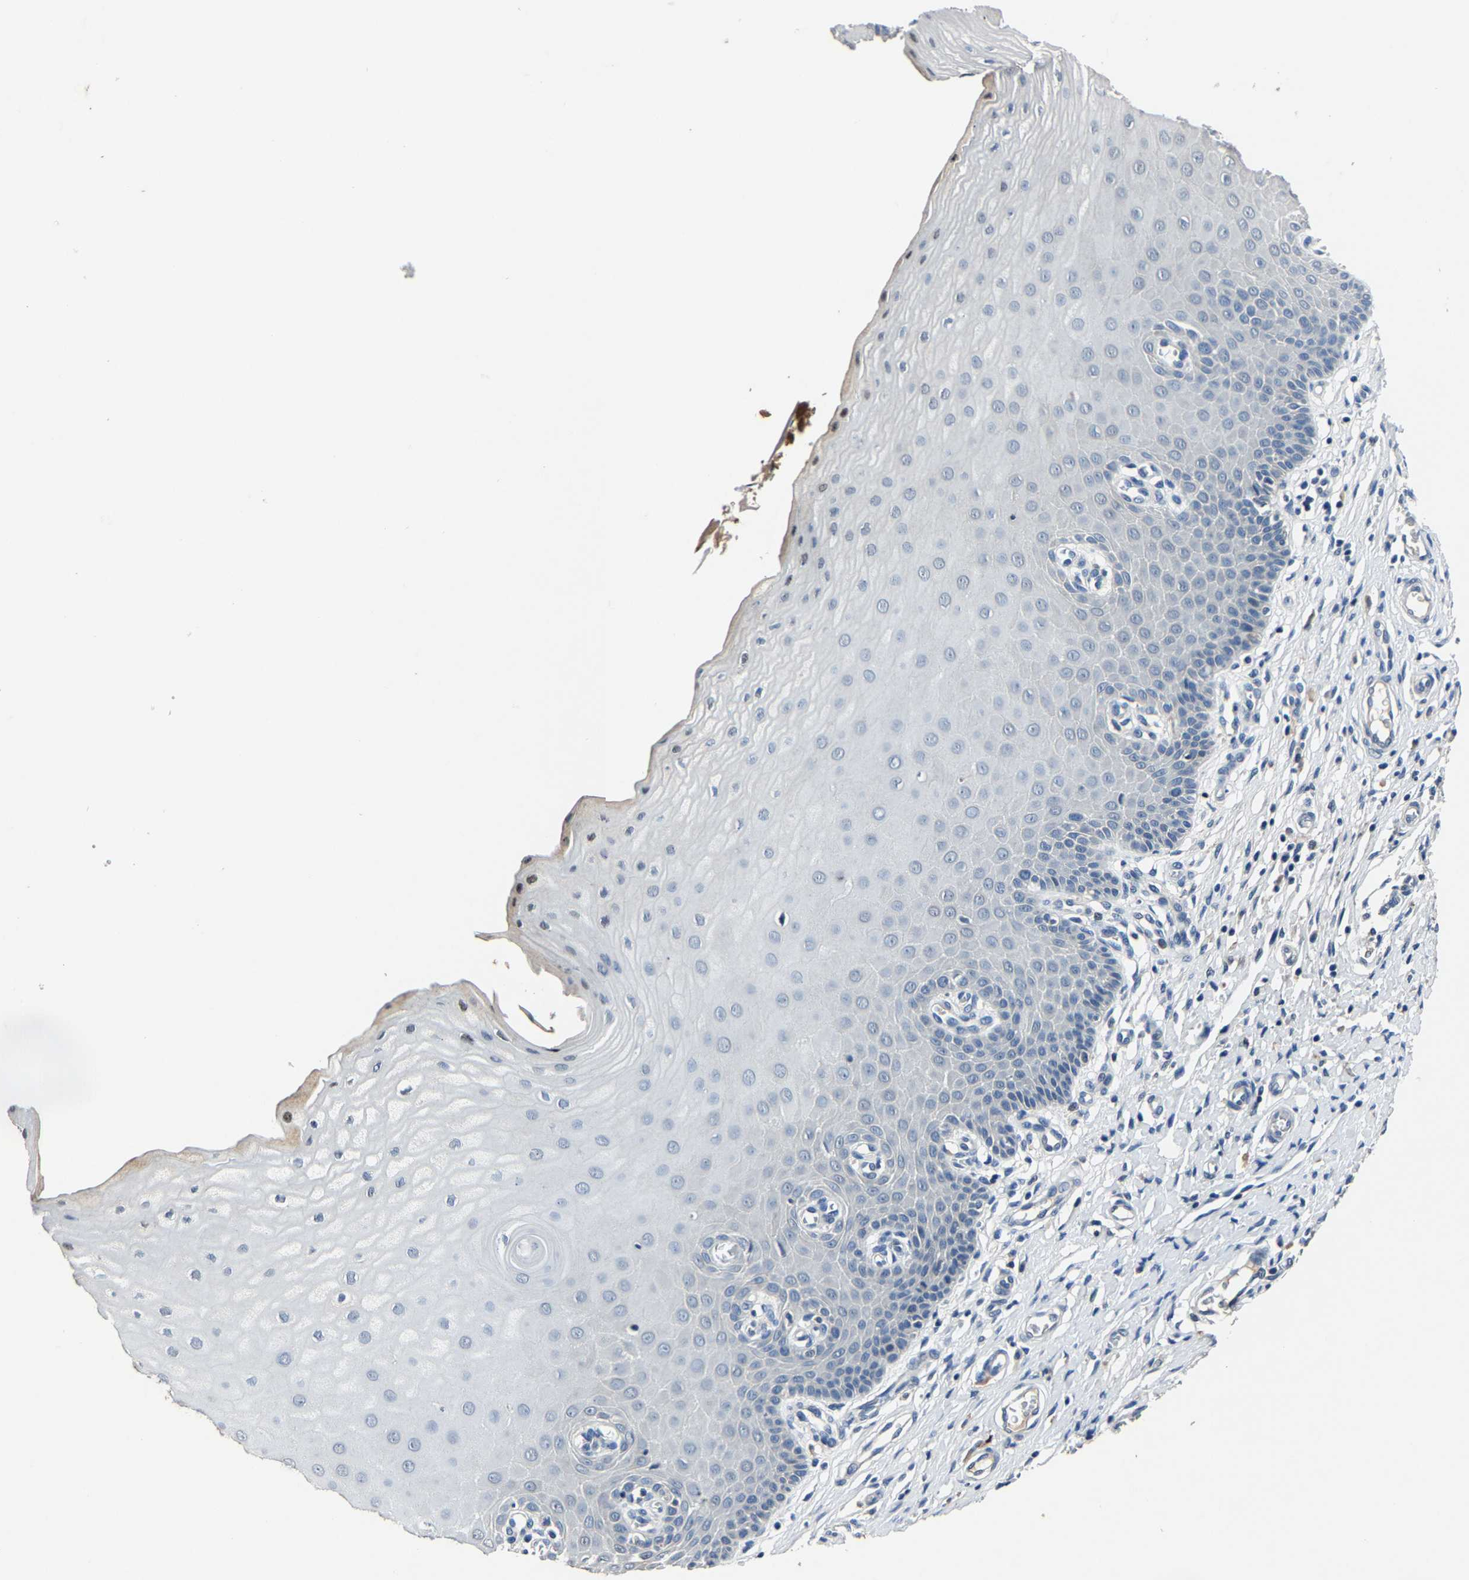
{"staining": {"intensity": "negative", "quantity": "none", "location": "none"}, "tissue": "cervix", "cell_type": "Glandular cells", "image_type": "normal", "snomed": [{"axis": "morphology", "description": "Normal tissue, NOS"}, {"axis": "topography", "description": "Cervix"}], "caption": "Immunohistochemistry (IHC) photomicrograph of benign cervix: cervix stained with DAB demonstrates no significant protein staining in glandular cells.", "gene": "PCNX2", "patient": {"sex": "female", "age": 55}}